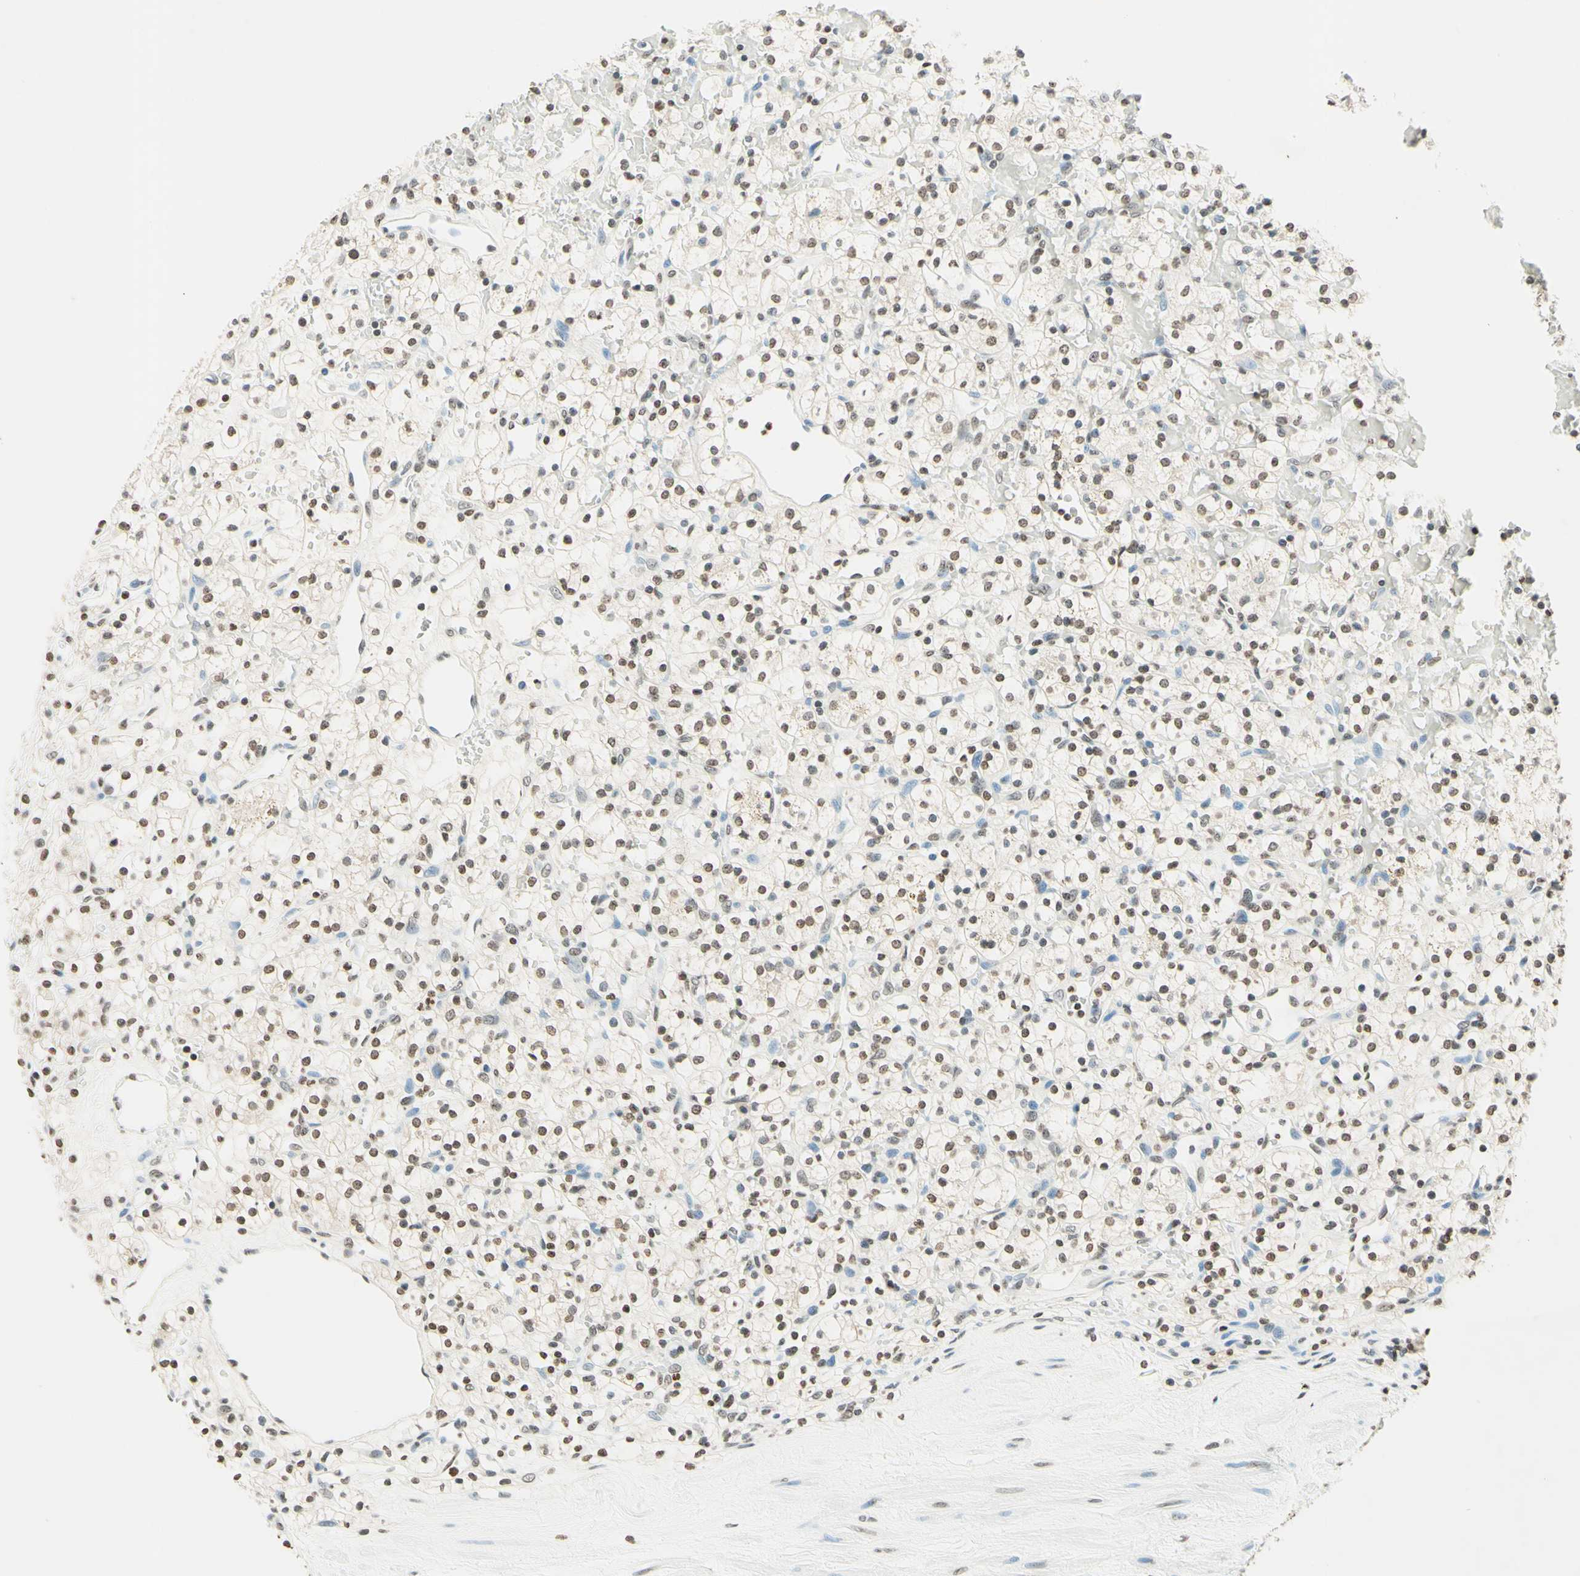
{"staining": {"intensity": "moderate", "quantity": "25%-75%", "location": "nuclear"}, "tissue": "renal cancer", "cell_type": "Tumor cells", "image_type": "cancer", "snomed": [{"axis": "morphology", "description": "Adenocarcinoma, NOS"}, {"axis": "topography", "description": "Kidney"}], "caption": "Immunohistochemistry (IHC) image of neoplastic tissue: human renal cancer stained using IHC demonstrates medium levels of moderate protein expression localized specifically in the nuclear of tumor cells, appearing as a nuclear brown color.", "gene": "MSH2", "patient": {"sex": "female", "age": 60}}